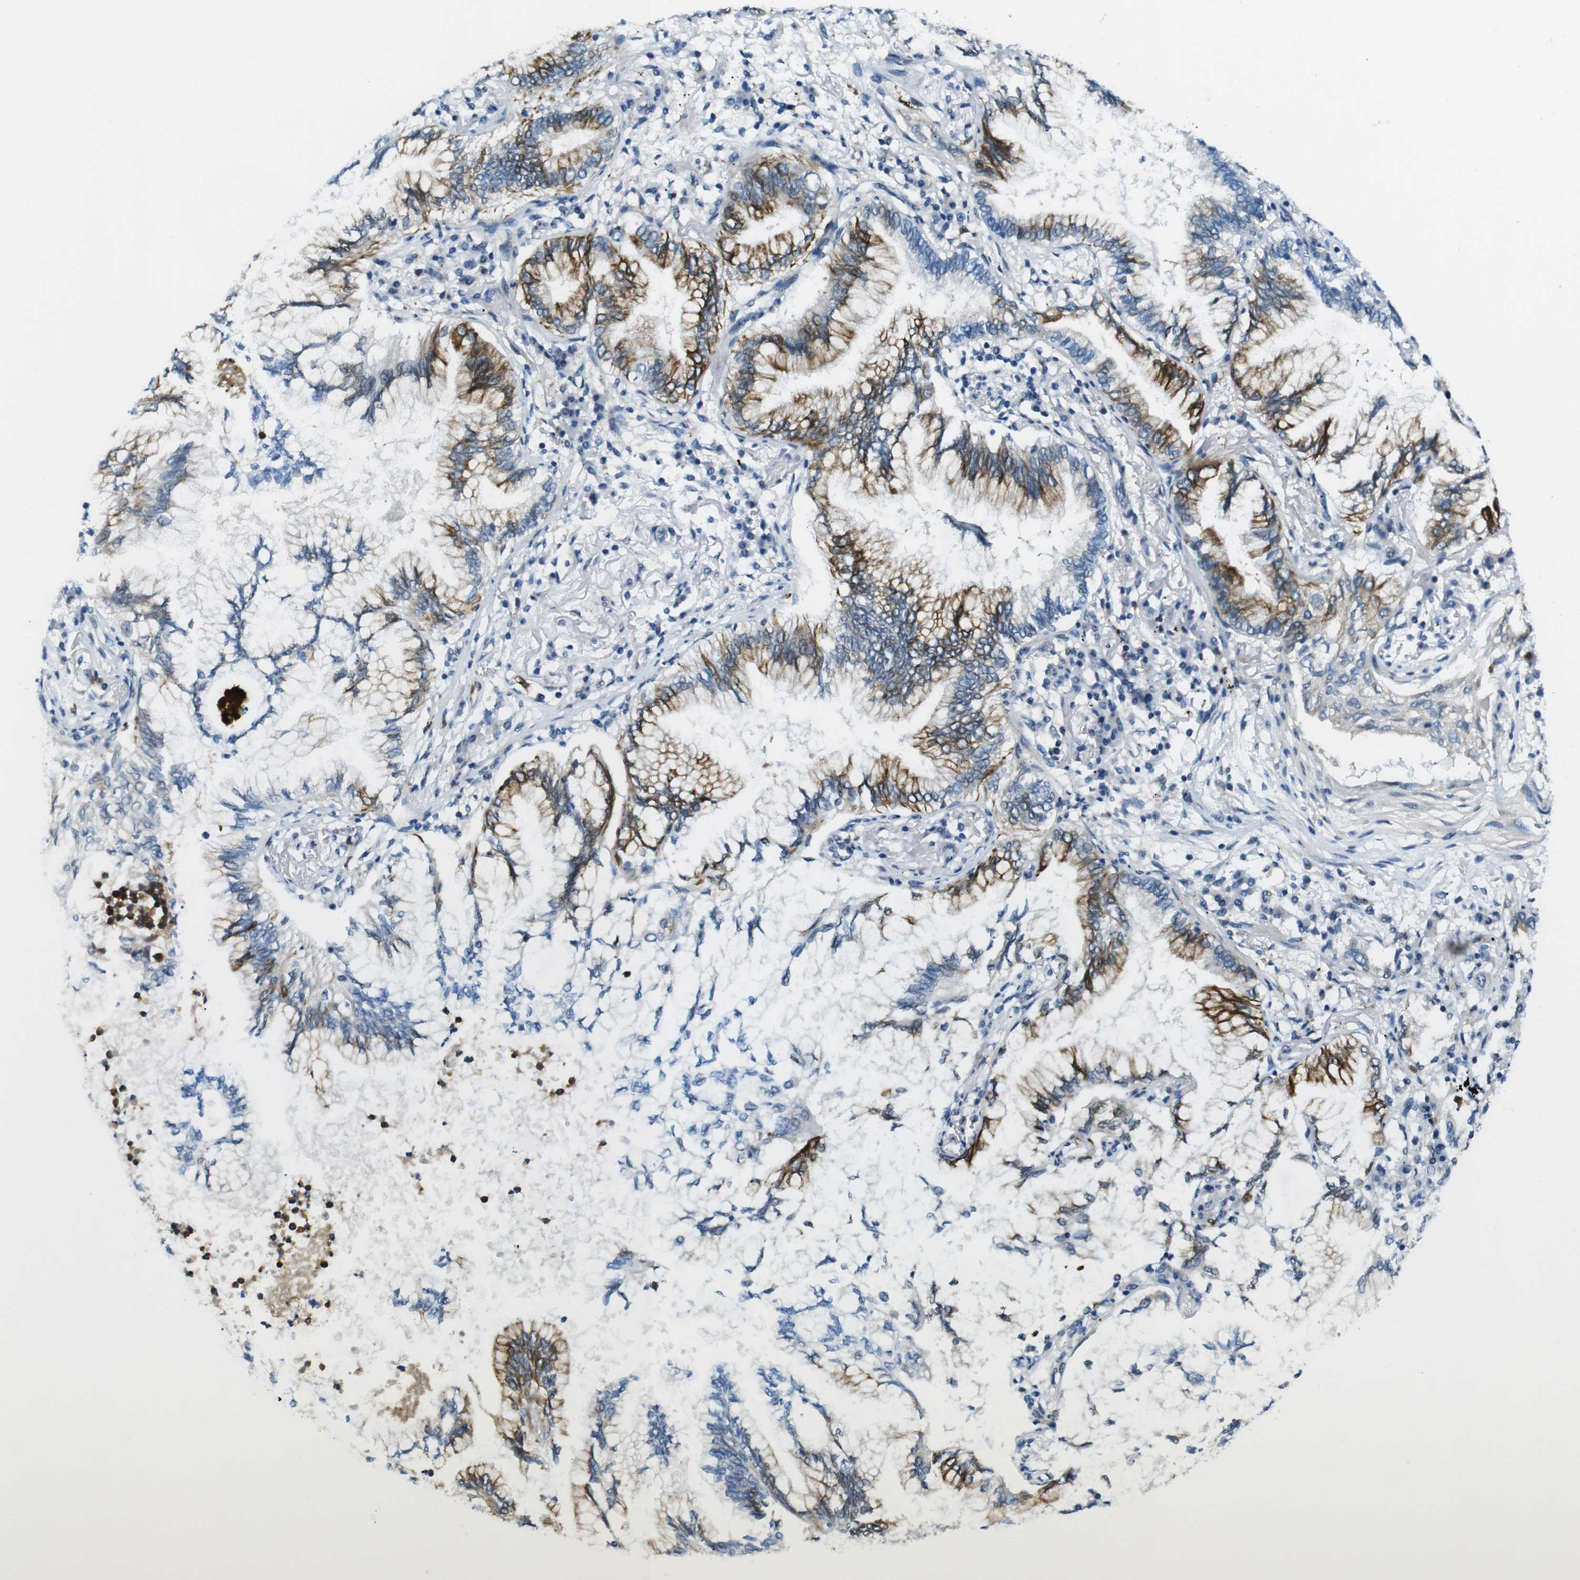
{"staining": {"intensity": "strong", "quantity": "<25%", "location": "cytoplasmic/membranous"}, "tissue": "lung cancer", "cell_type": "Tumor cells", "image_type": "cancer", "snomed": [{"axis": "morphology", "description": "Normal tissue, NOS"}, {"axis": "morphology", "description": "Adenocarcinoma, NOS"}, {"axis": "topography", "description": "Bronchus"}, {"axis": "topography", "description": "Lung"}], "caption": "IHC staining of lung adenocarcinoma, which exhibits medium levels of strong cytoplasmic/membranous staining in approximately <25% of tumor cells indicating strong cytoplasmic/membranous protein expression. The staining was performed using DAB (brown) for protein detection and nuclei were counterstained in hematoxylin (blue).", "gene": "ZDHHC3", "patient": {"sex": "female", "age": 70}}